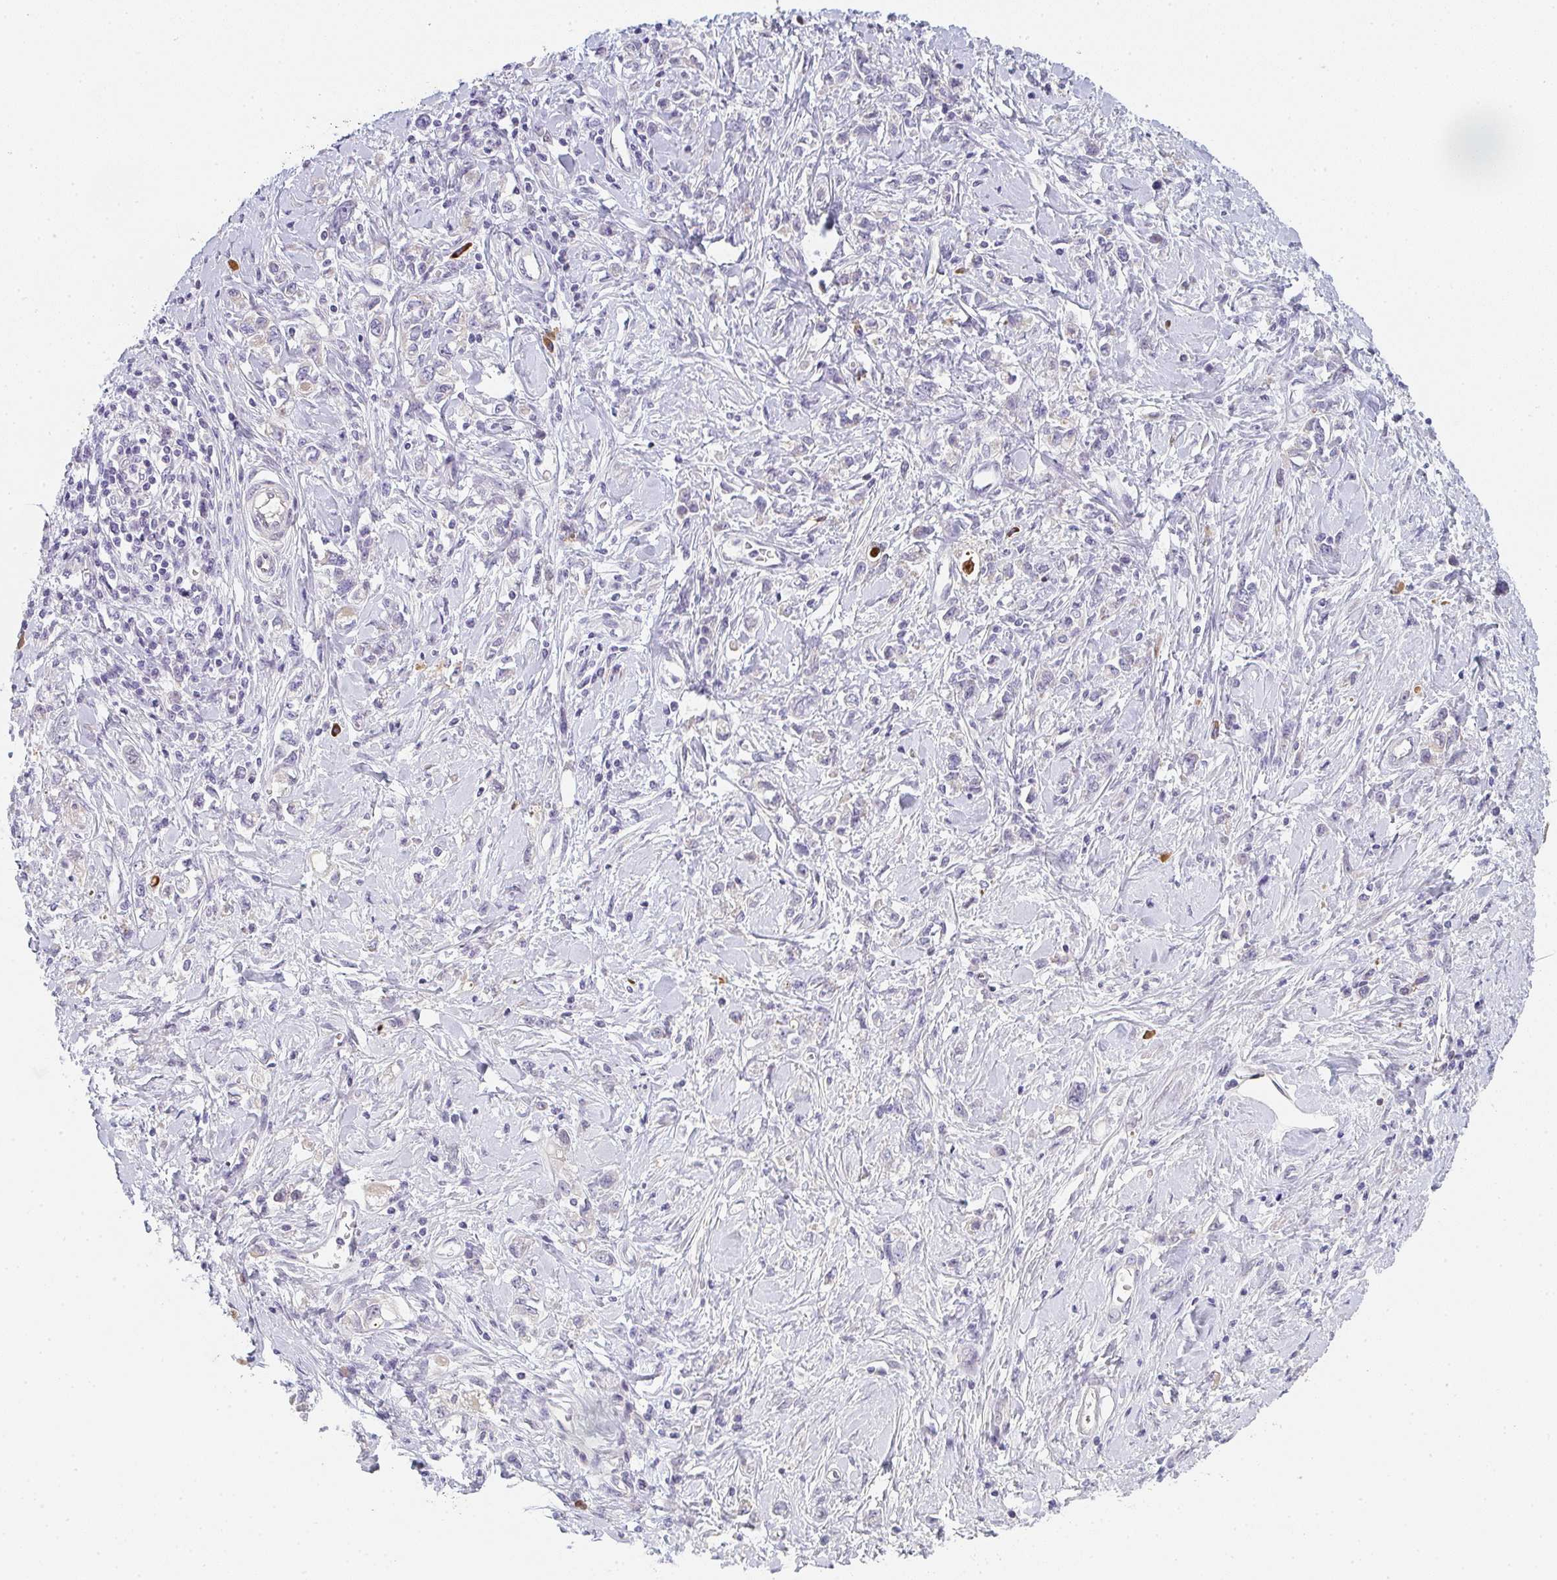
{"staining": {"intensity": "negative", "quantity": "none", "location": "none"}, "tissue": "stomach cancer", "cell_type": "Tumor cells", "image_type": "cancer", "snomed": [{"axis": "morphology", "description": "Adenocarcinoma, NOS"}, {"axis": "topography", "description": "Stomach"}], "caption": "IHC photomicrograph of human adenocarcinoma (stomach) stained for a protein (brown), which exhibits no positivity in tumor cells. Nuclei are stained in blue.", "gene": "TNFRSF10A", "patient": {"sex": "female", "age": 76}}